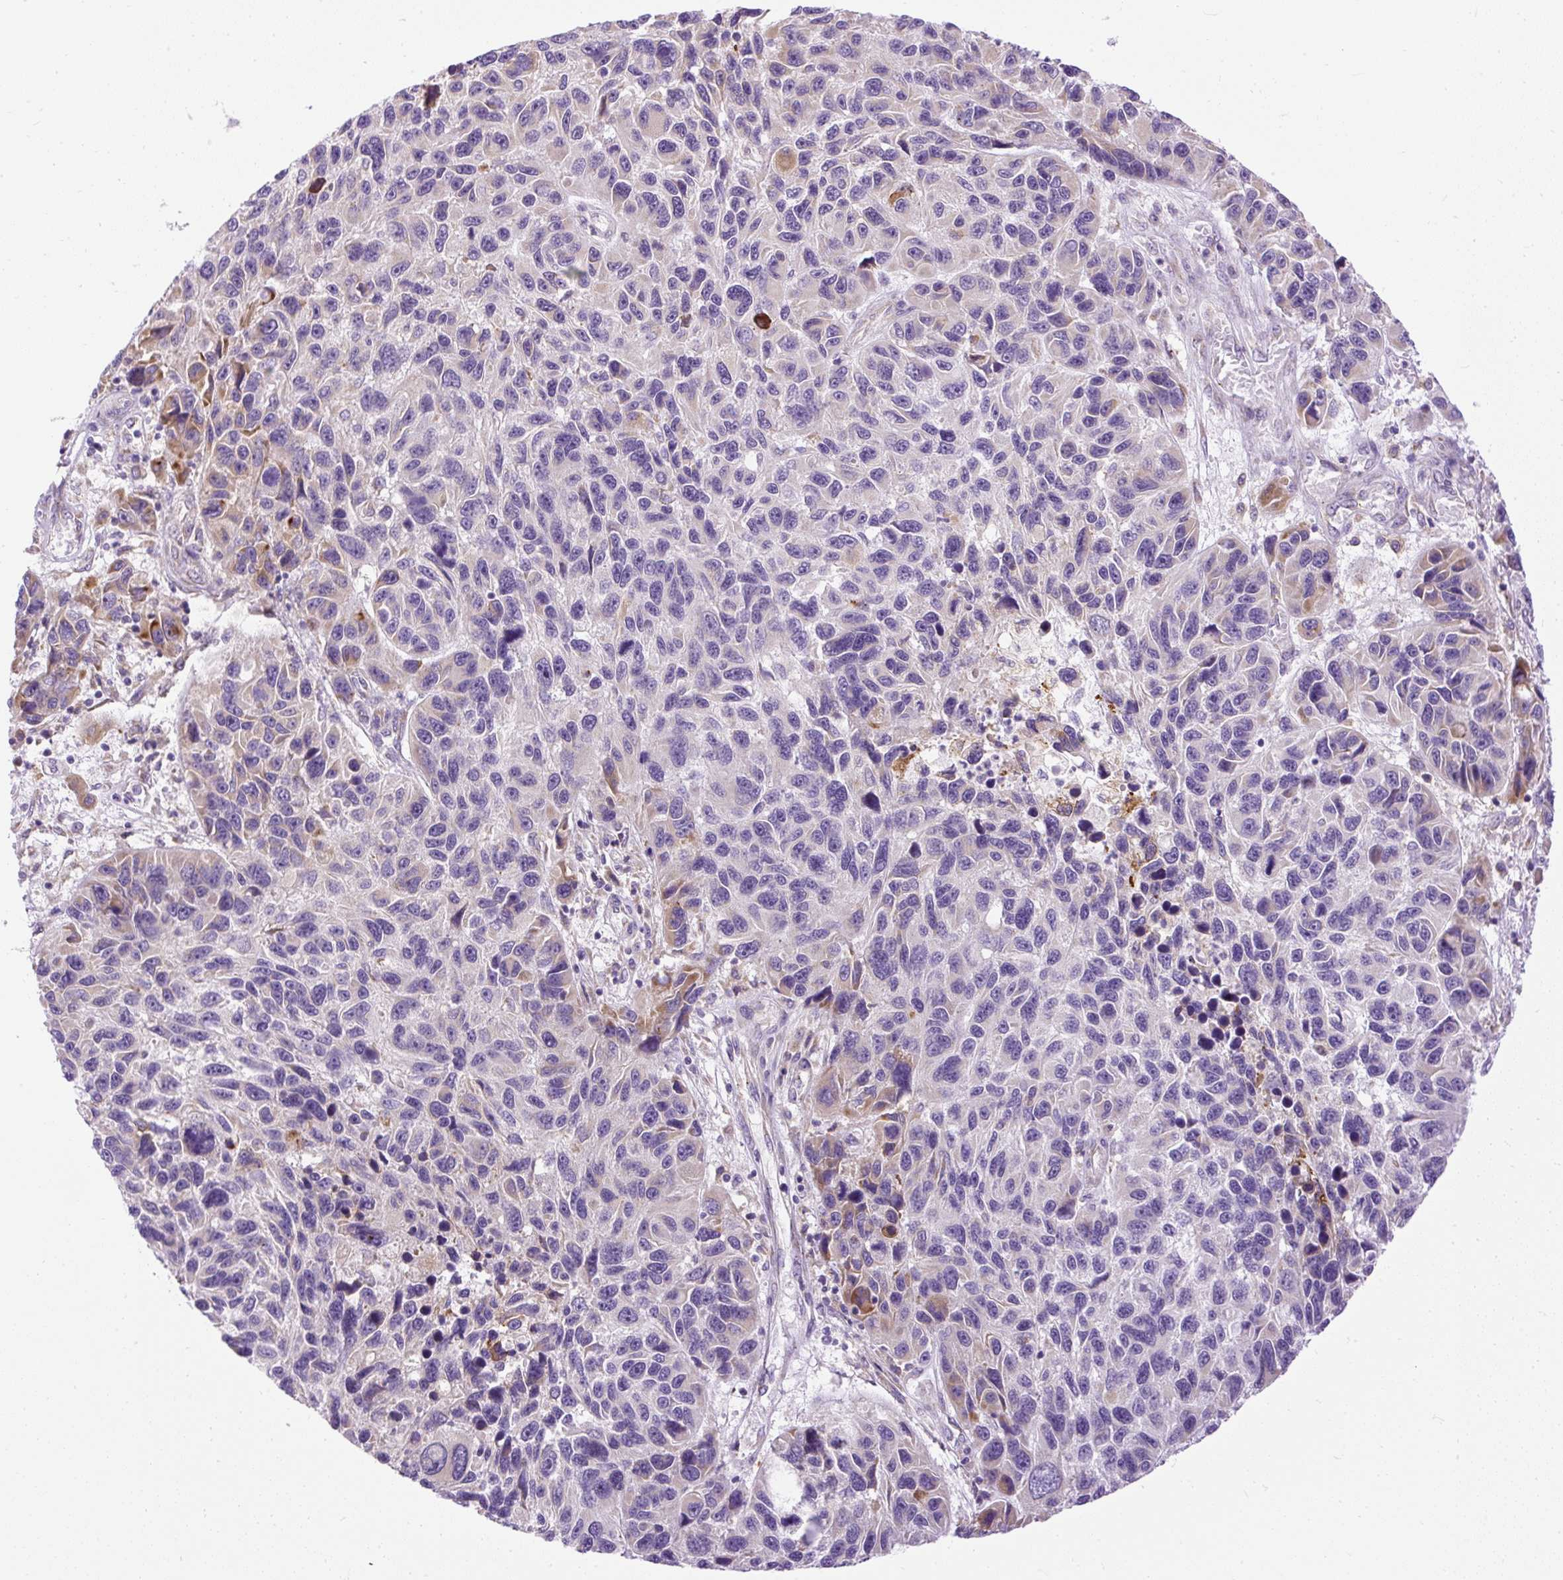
{"staining": {"intensity": "negative", "quantity": "none", "location": "none"}, "tissue": "melanoma", "cell_type": "Tumor cells", "image_type": "cancer", "snomed": [{"axis": "morphology", "description": "Malignant melanoma, NOS"}, {"axis": "topography", "description": "Skin"}], "caption": "IHC image of human malignant melanoma stained for a protein (brown), which exhibits no positivity in tumor cells.", "gene": "SYBU", "patient": {"sex": "male", "age": 53}}